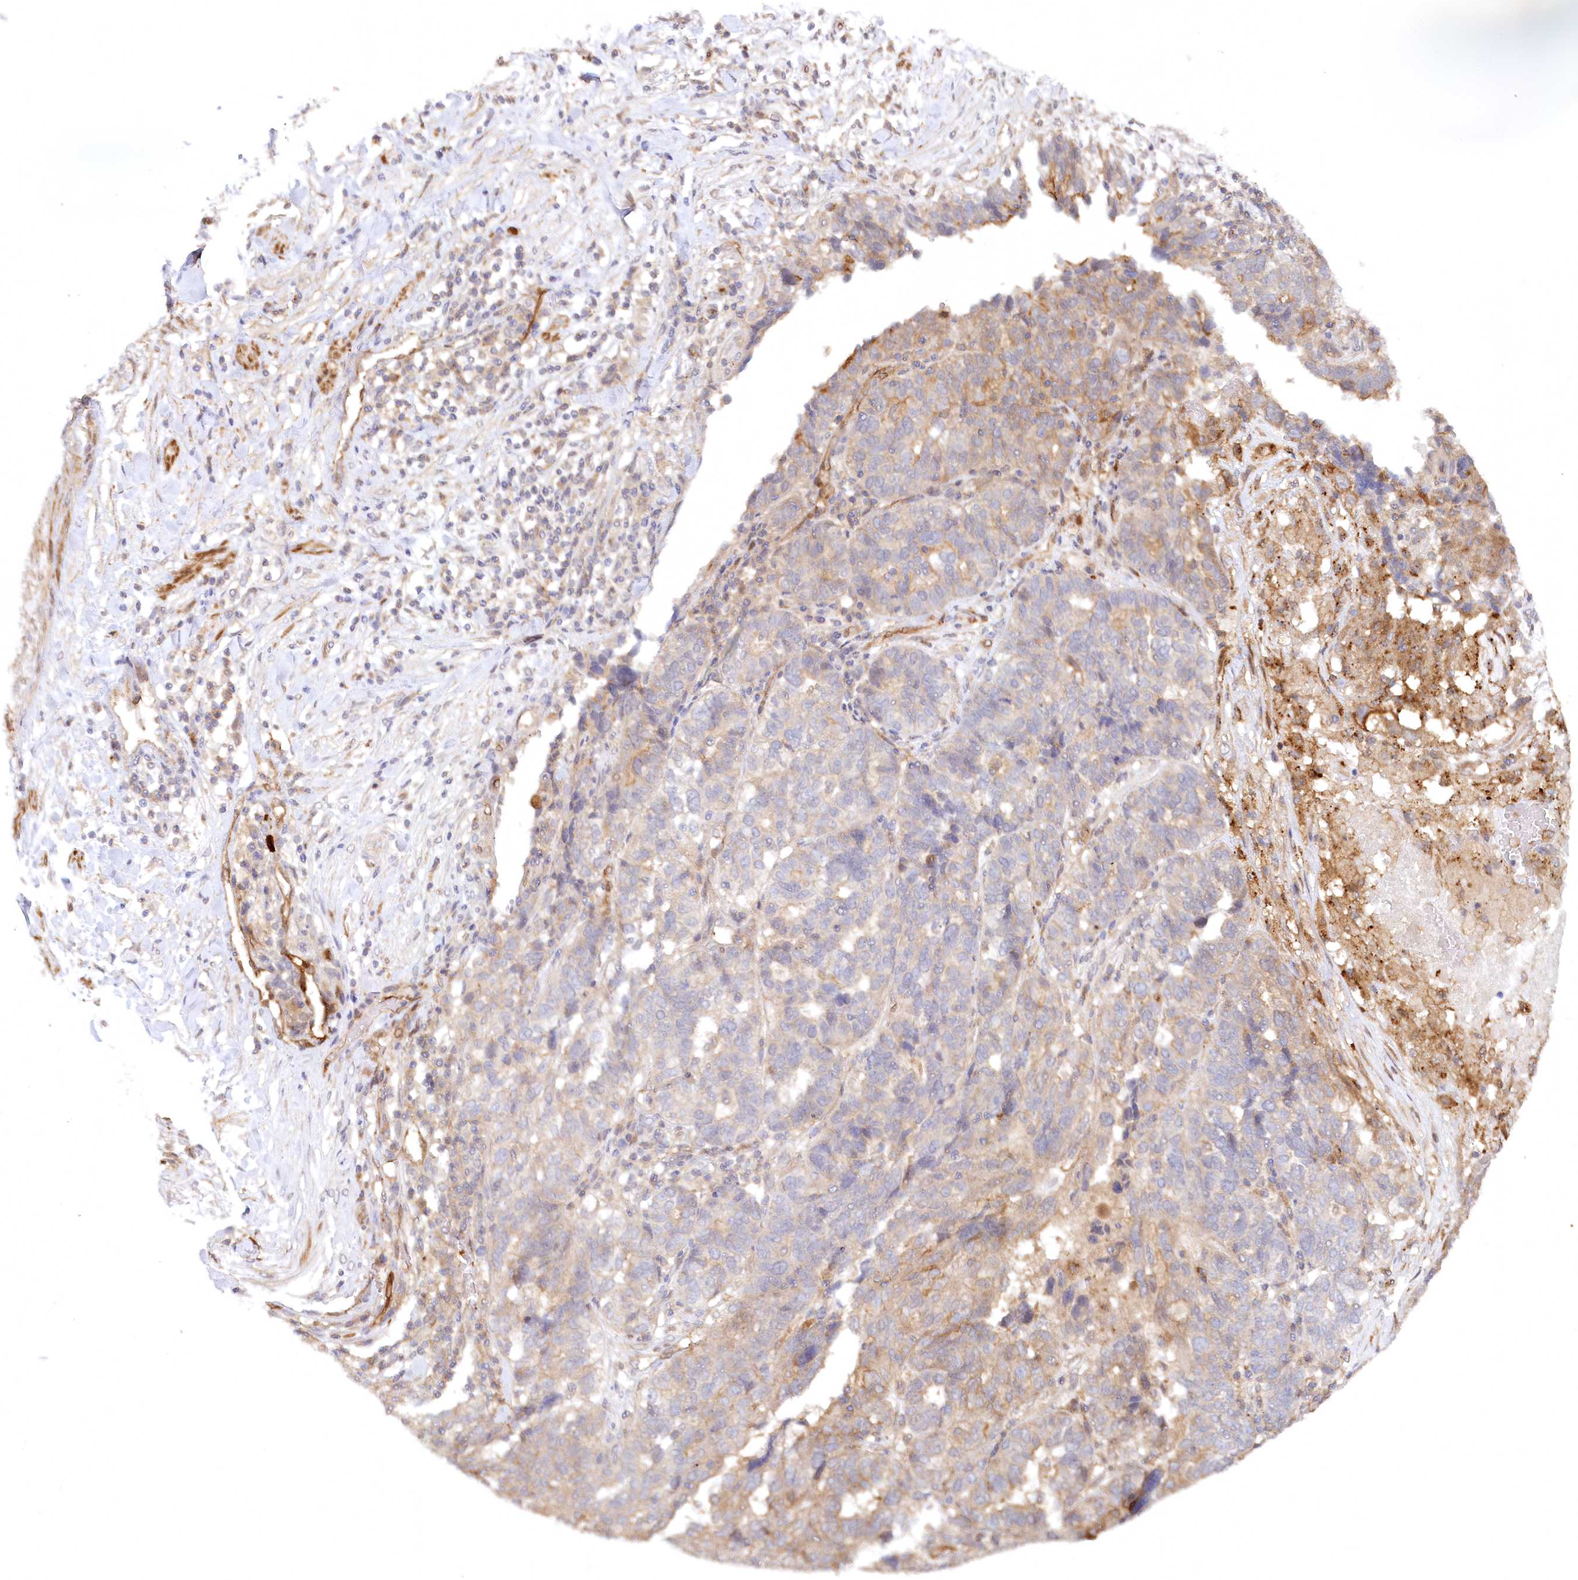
{"staining": {"intensity": "moderate", "quantity": "<25%", "location": "cytoplasmic/membranous"}, "tissue": "ovarian cancer", "cell_type": "Tumor cells", "image_type": "cancer", "snomed": [{"axis": "morphology", "description": "Cystadenocarcinoma, serous, NOS"}, {"axis": "topography", "description": "Ovary"}], "caption": "Immunohistochemical staining of ovarian serous cystadenocarcinoma exhibits low levels of moderate cytoplasmic/membranous positivity in approximately <25% of tumor cells. Nuclei are stained in blue.", "gene": "GBE1", "patient": {"sex": "female", "age": 59}}